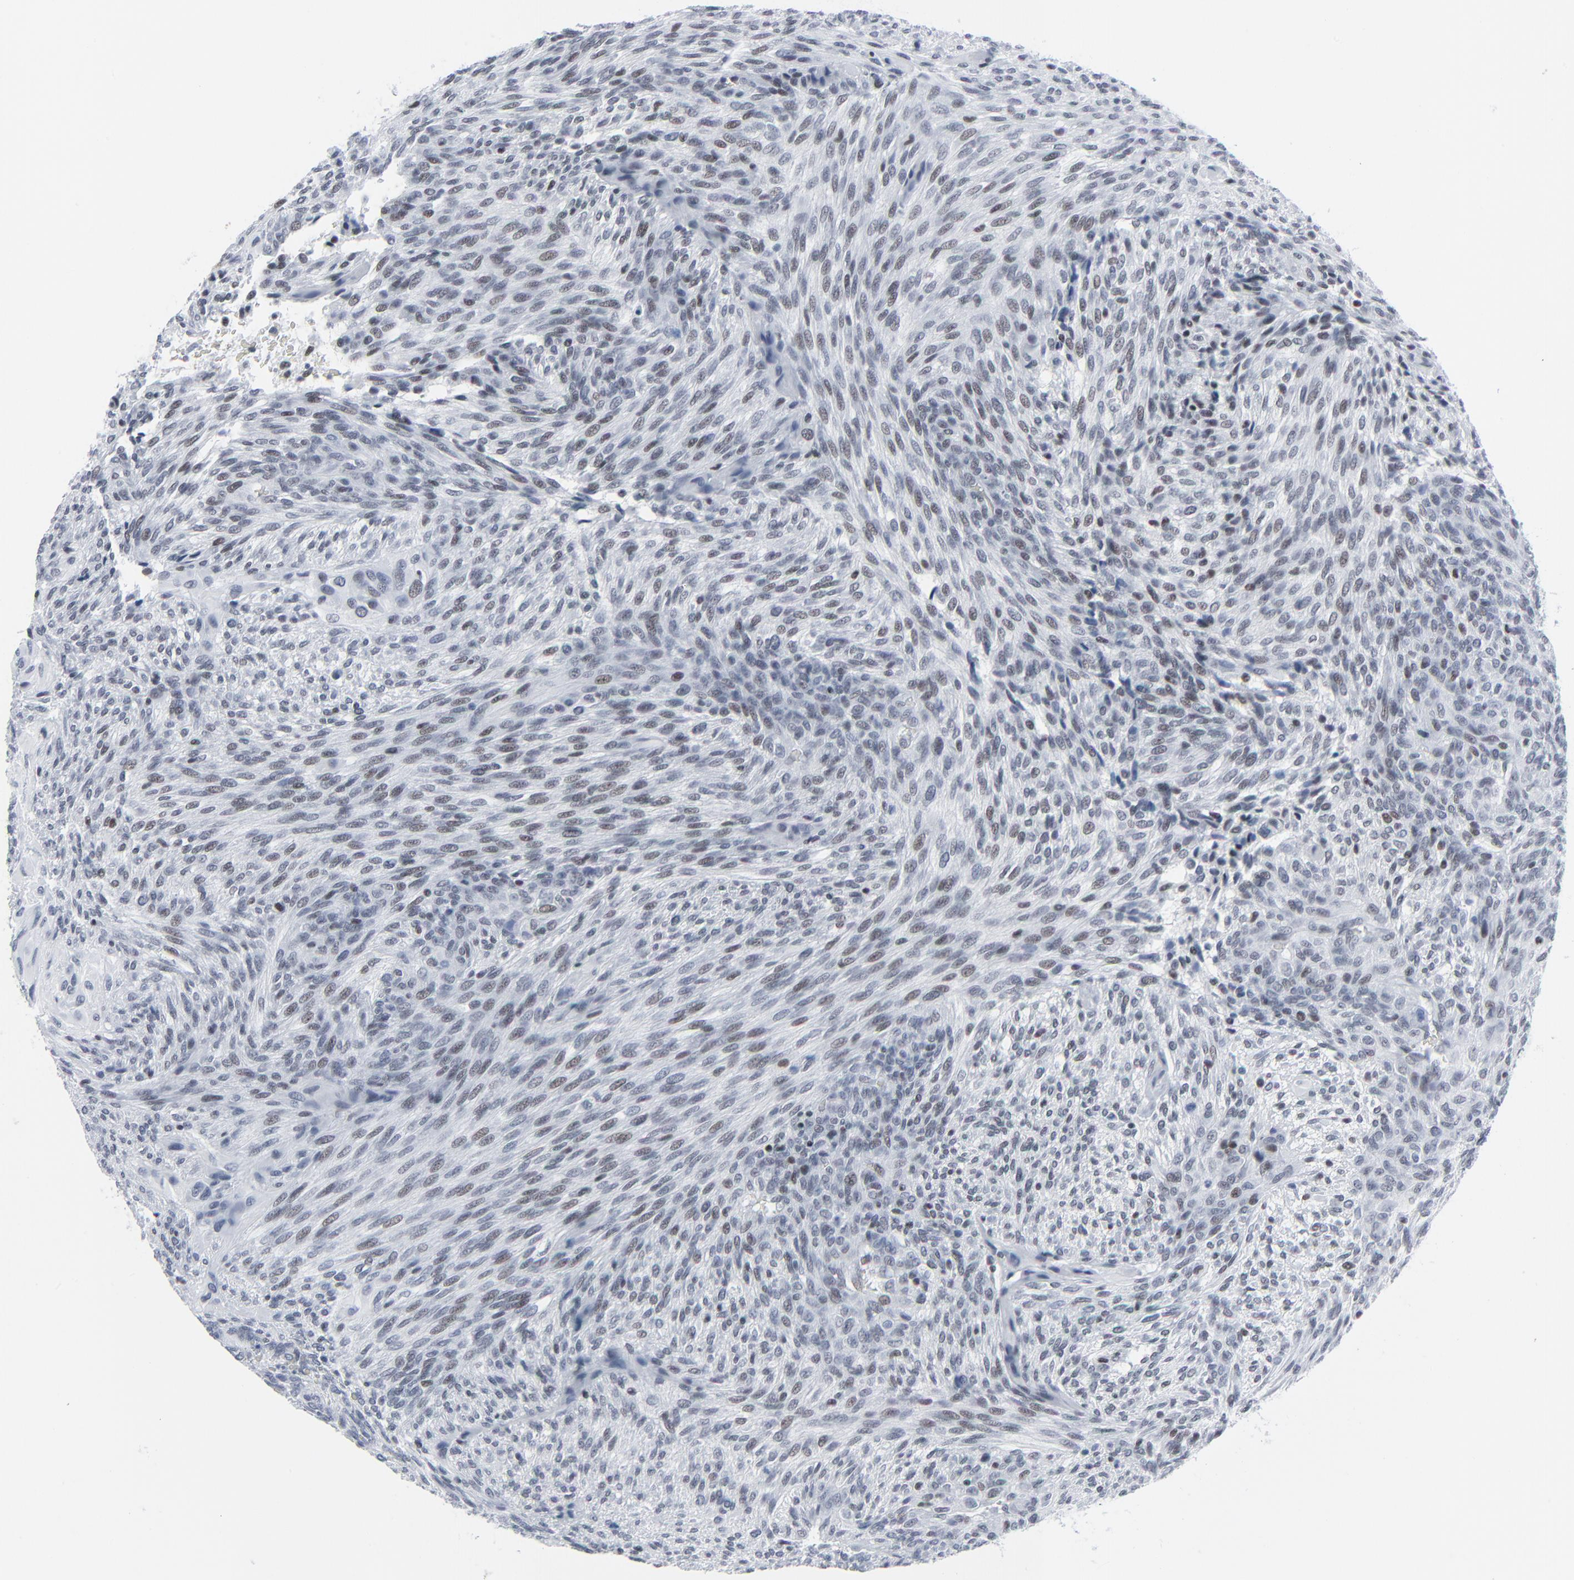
{"staining": {"intensity": "weak", "quantity": ">75%", "location": "nuclear"}, "tissue": "glioma", "cell_type": "Tumor cells", "image_type": "cancer", "snomed": [{"axis": "morphology", "description": "Glioma, malignant, High grade"}, {"axis": "topography", "description": "Cerebral cortex"}], "caption": "Immunohistochemistry (IHC) (DAB) staining of glioma demonstrates weak nuclear protein positivity in about >75% of tumor cells. The protein is shown in brown color, while the nuclei are stained blue.", "gene": "SIRT1", "patient": {"sex": "female", "age": 55}}